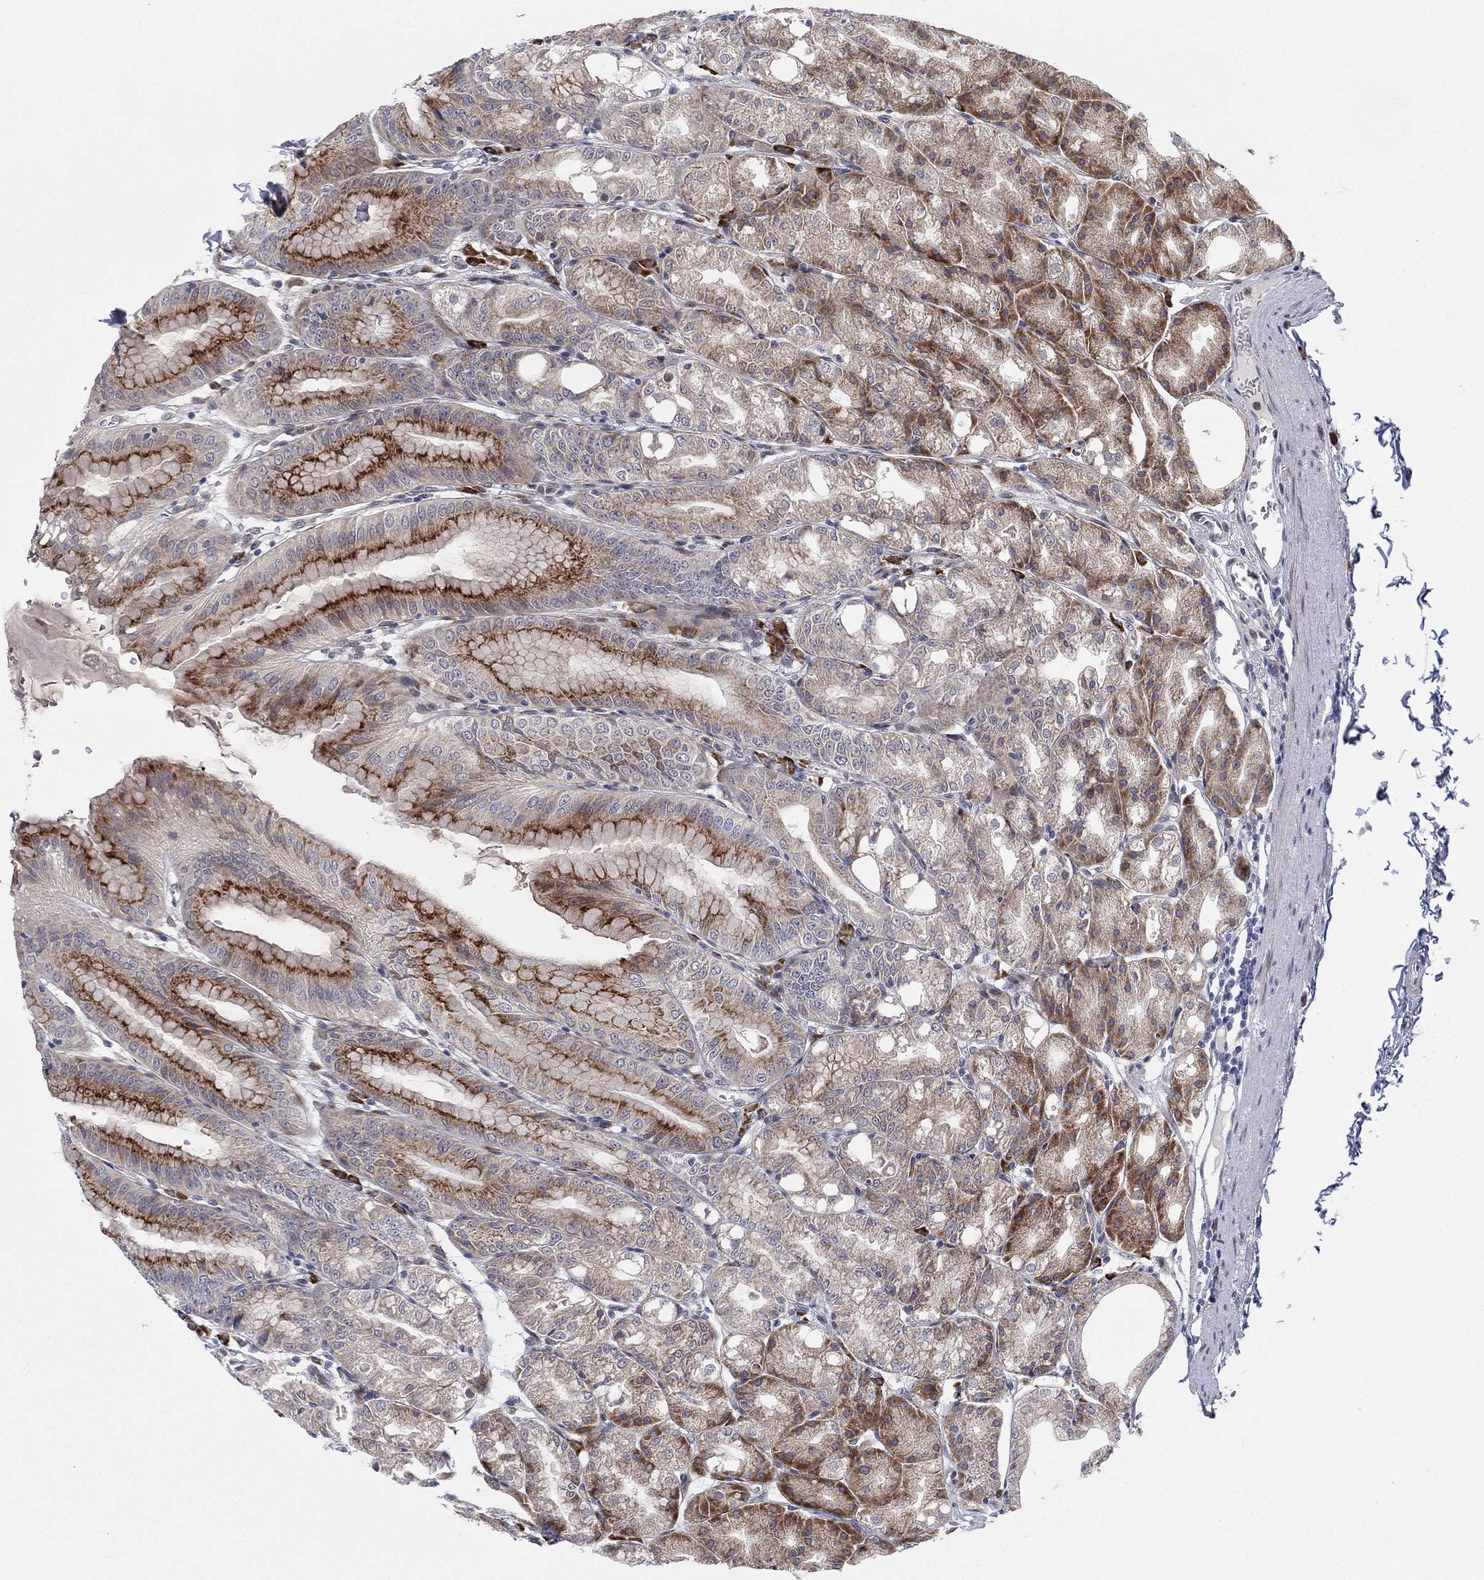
{"staining": {"intensity": "moderate", "quantity": "25%-75%", "location": "cytoplasmic/membranous"}, "tissue": "stomach", "cell_type": "Glandular cells", "image_type": "normal", "snomed": [{"axis": "morphology", "description": "Normal tissue, NOS"}, {"axis": "topography", "description": "Stomach"}], "caption": "Protein expression analysis of benign stomach displays moderate cytoplasmic/membranous expression in about 25%-75% of glandular cells.", "gene": "TTC21B", "patient": {"sex": "male", "age": 71}}